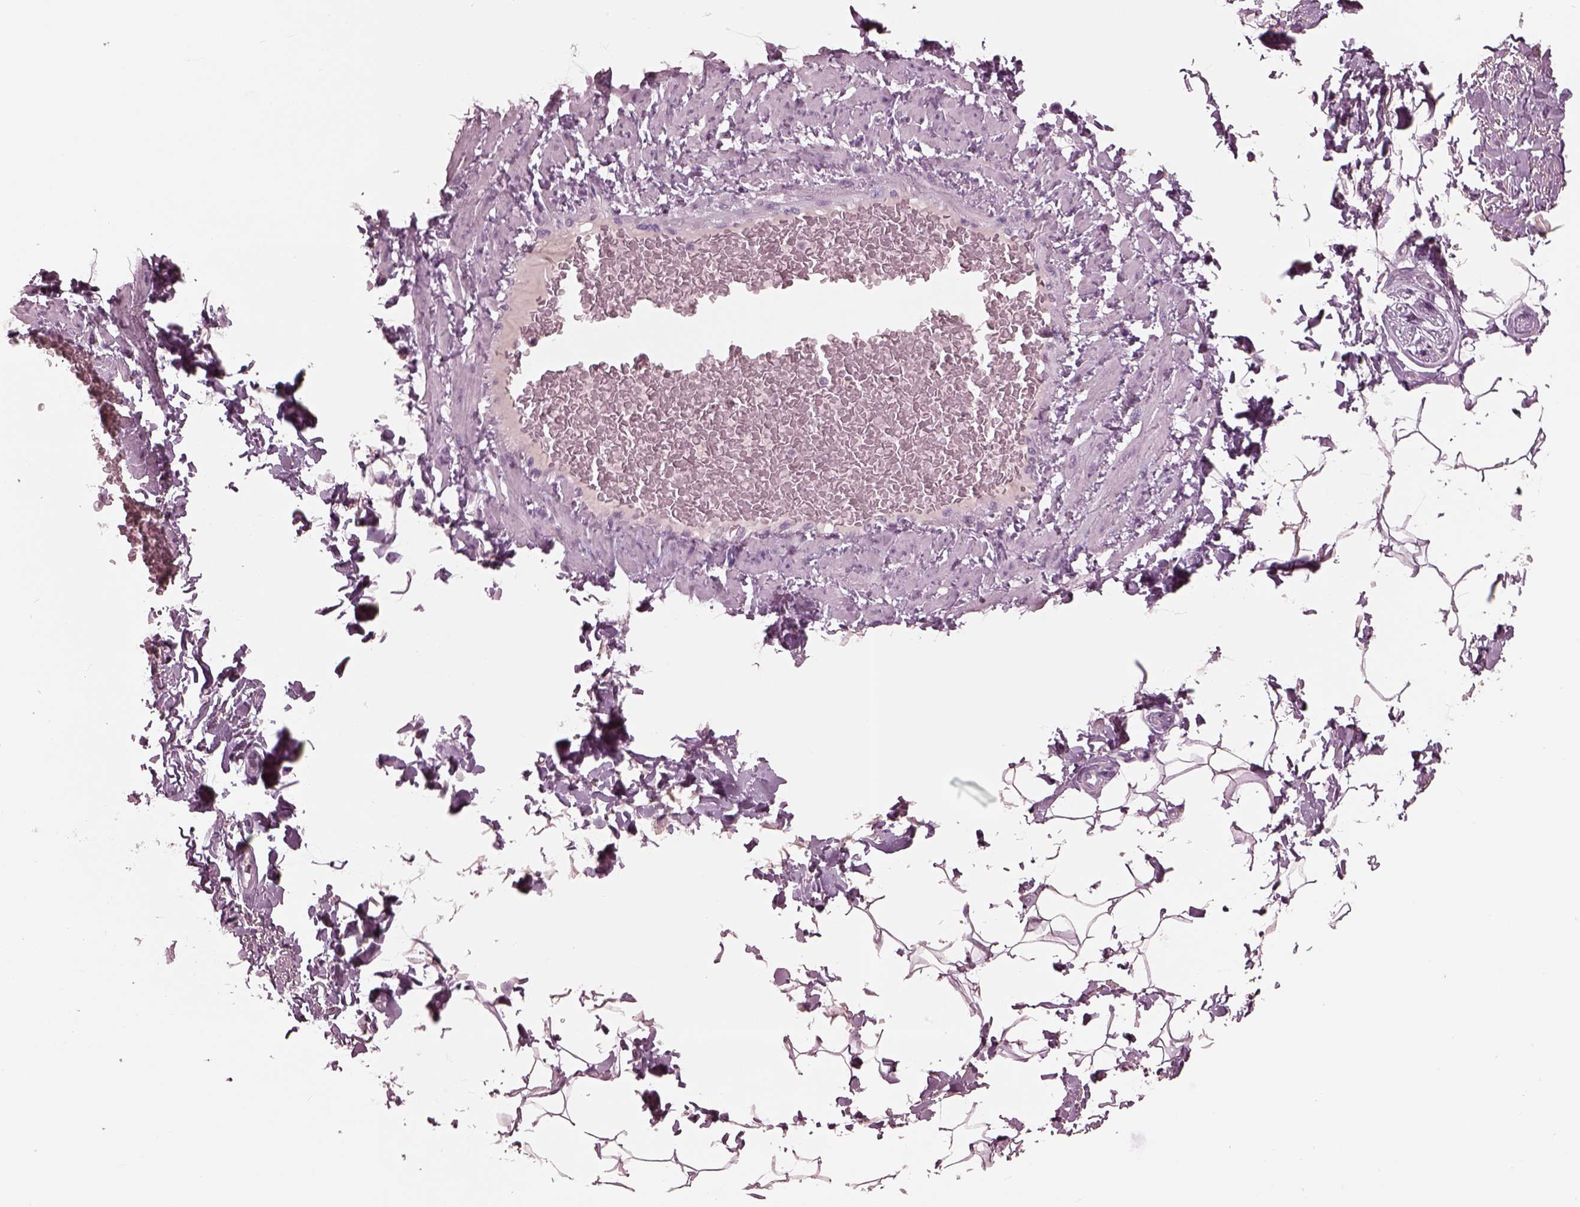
{"staining": {"intensity": "negative", "quantity": "none", "location": "none"}, "tissue": "adipose tissue", "cell_type": "Adipocytes", "image_type": "normal", "snomed": [{"axis": "morphology", "description": "Normal tissue, NOS"}, {"axis": "topography", "description": "Peripheral nerve tissue"}], "caption": "This is an immunohistochemistry micrograph of unremarkable human adipose tissue. There is no staining in adipocytes.", "gene": "GARIN4", "patient": {"sex": "male", "age": 51}}